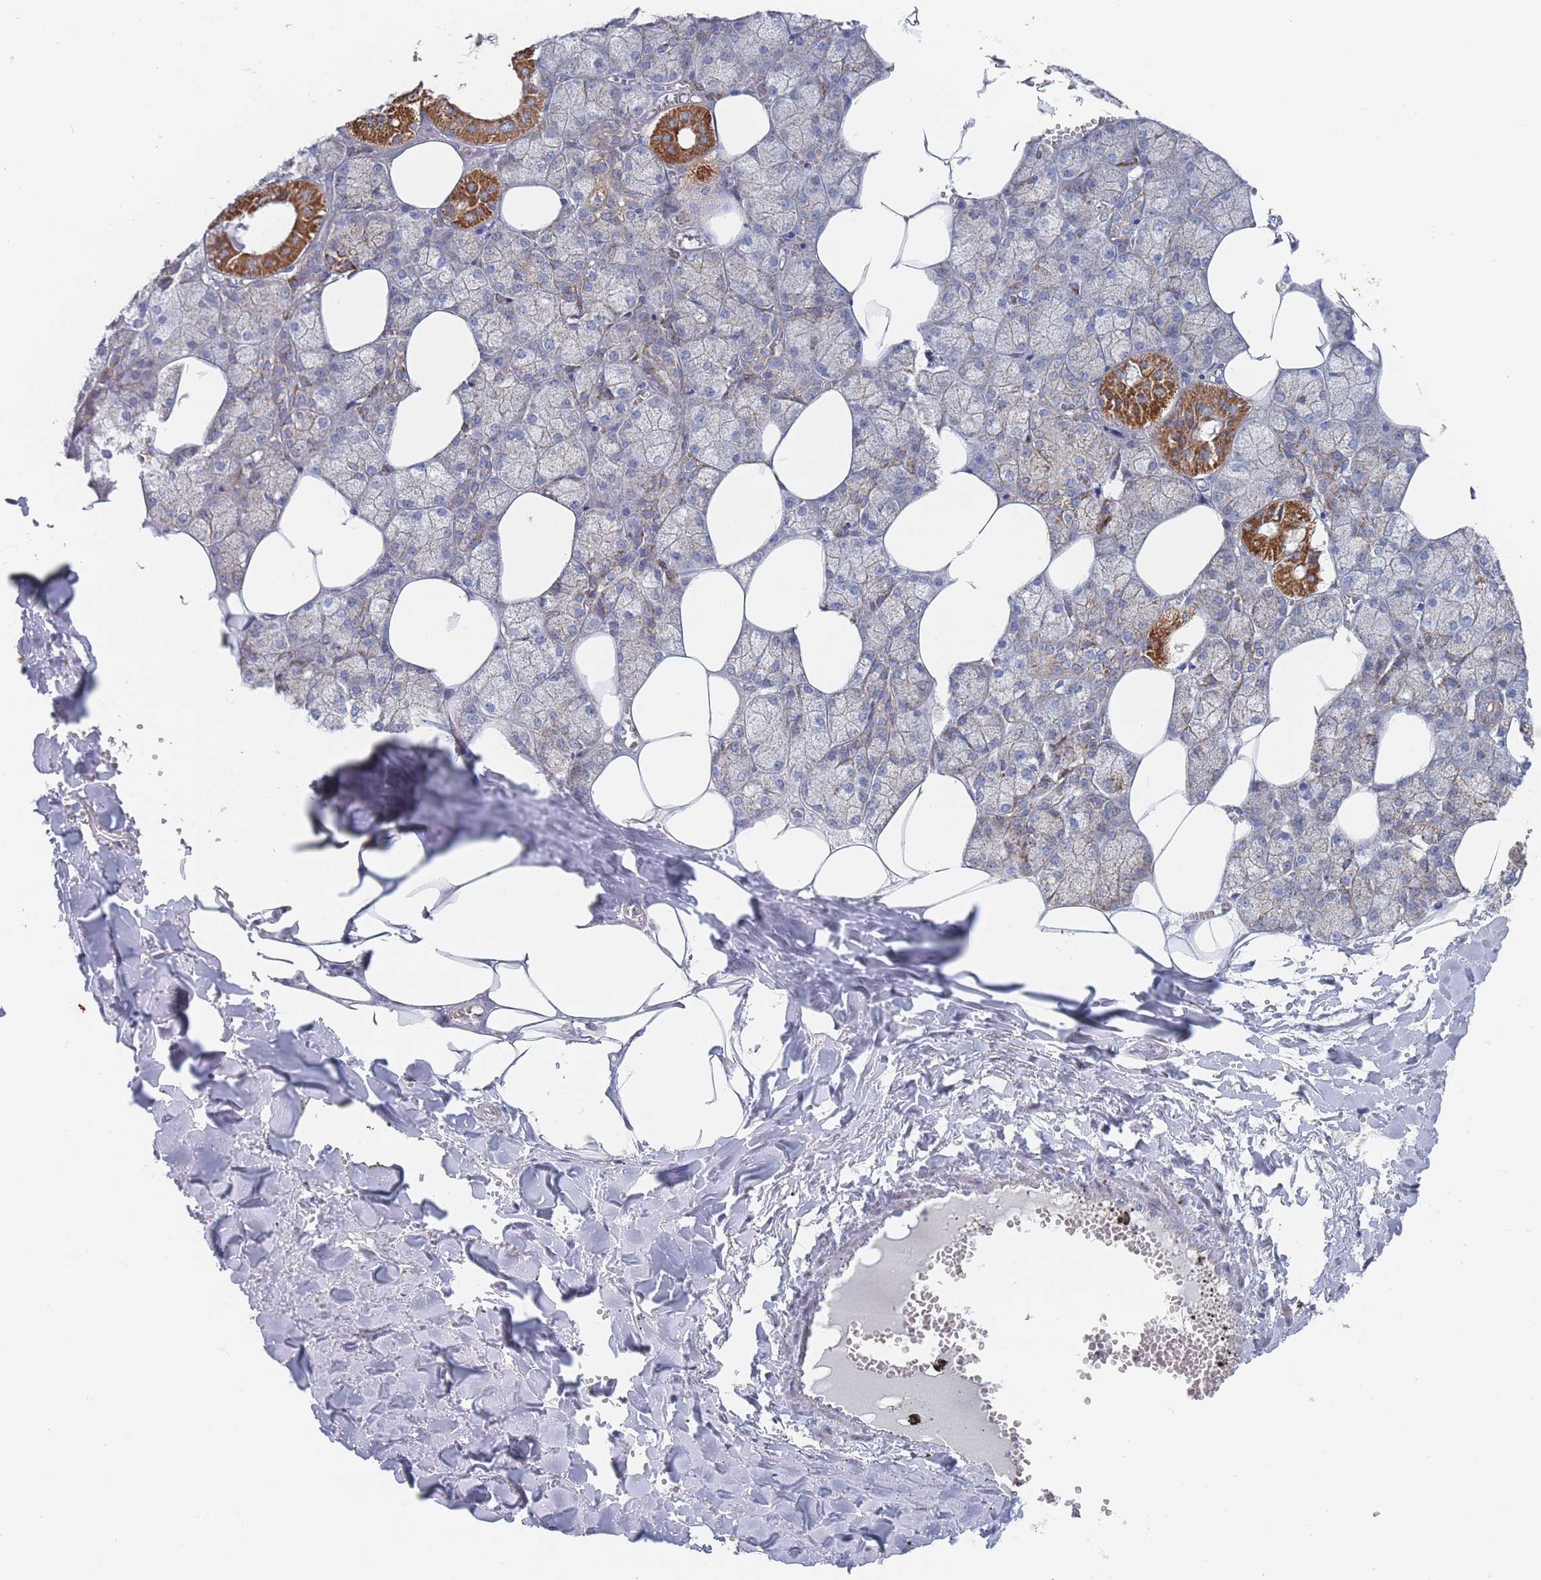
{"staining": {"intensity": "strong", "quantity": "25%-75%", "location": "cytoplasmic/membranous"}, "tissue": "salivary gland", "cell_type": "Glandular cells", "image_type": "normal", "snomed": [{"axis": "morphology", "description": "Normal tissue, NOS"}, {"axis": "topography", "description": "Salivary gland"}], "caption": "Immunohistochemistry histopathology image of unremarkable salivary gland: salivary gland stained using immunohistochemistry shows high levels of strong protein expression localized specifically in the cytoplasmic/membranous of glandular cells, appearing as a cytoplasmic/membranous brown color.", "gene": "IKZF4", "patient": {"sex": "male", "age": 62}}